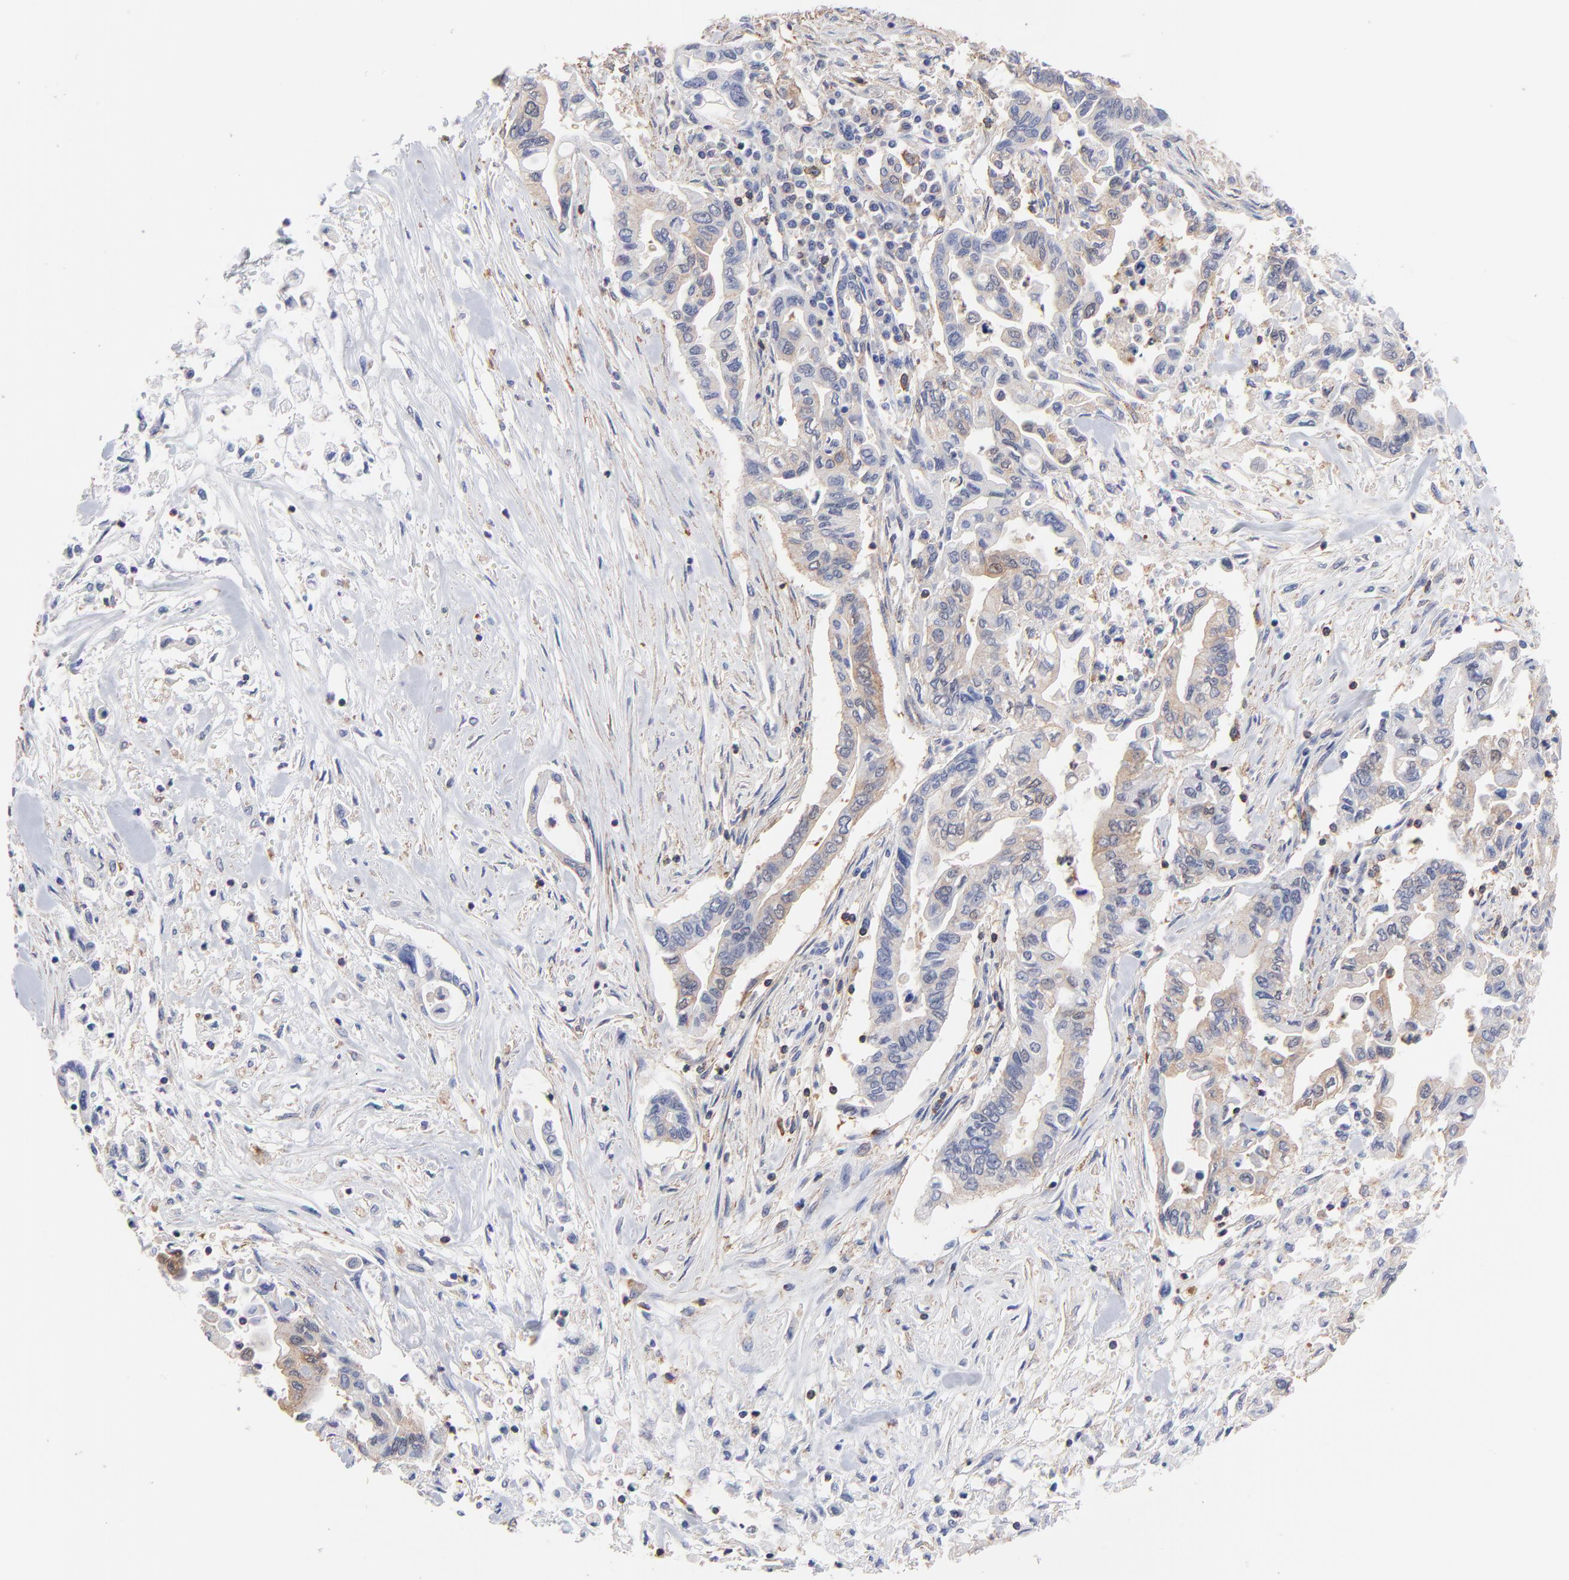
{"staining": {"intensity": "weak", "quantity": "25%-75%", "location": "cytoplasmic/membranous"}, "tissue": "pancreatic cancer", "cell_type": "Tumor cells", "image_type": "cancer", "snomed": [{"axis": "morphology", "description": "Adenocarcinoma, NOS"}, {"axis": "topography", "description": "Pancreas"}], "caption": "Human pancreatic adenocarcinoma stained with a protein marker demonstrates weak staining in tumor cells.", "gene": "ASL", "patient": {"sex": "female", "age": 57}}